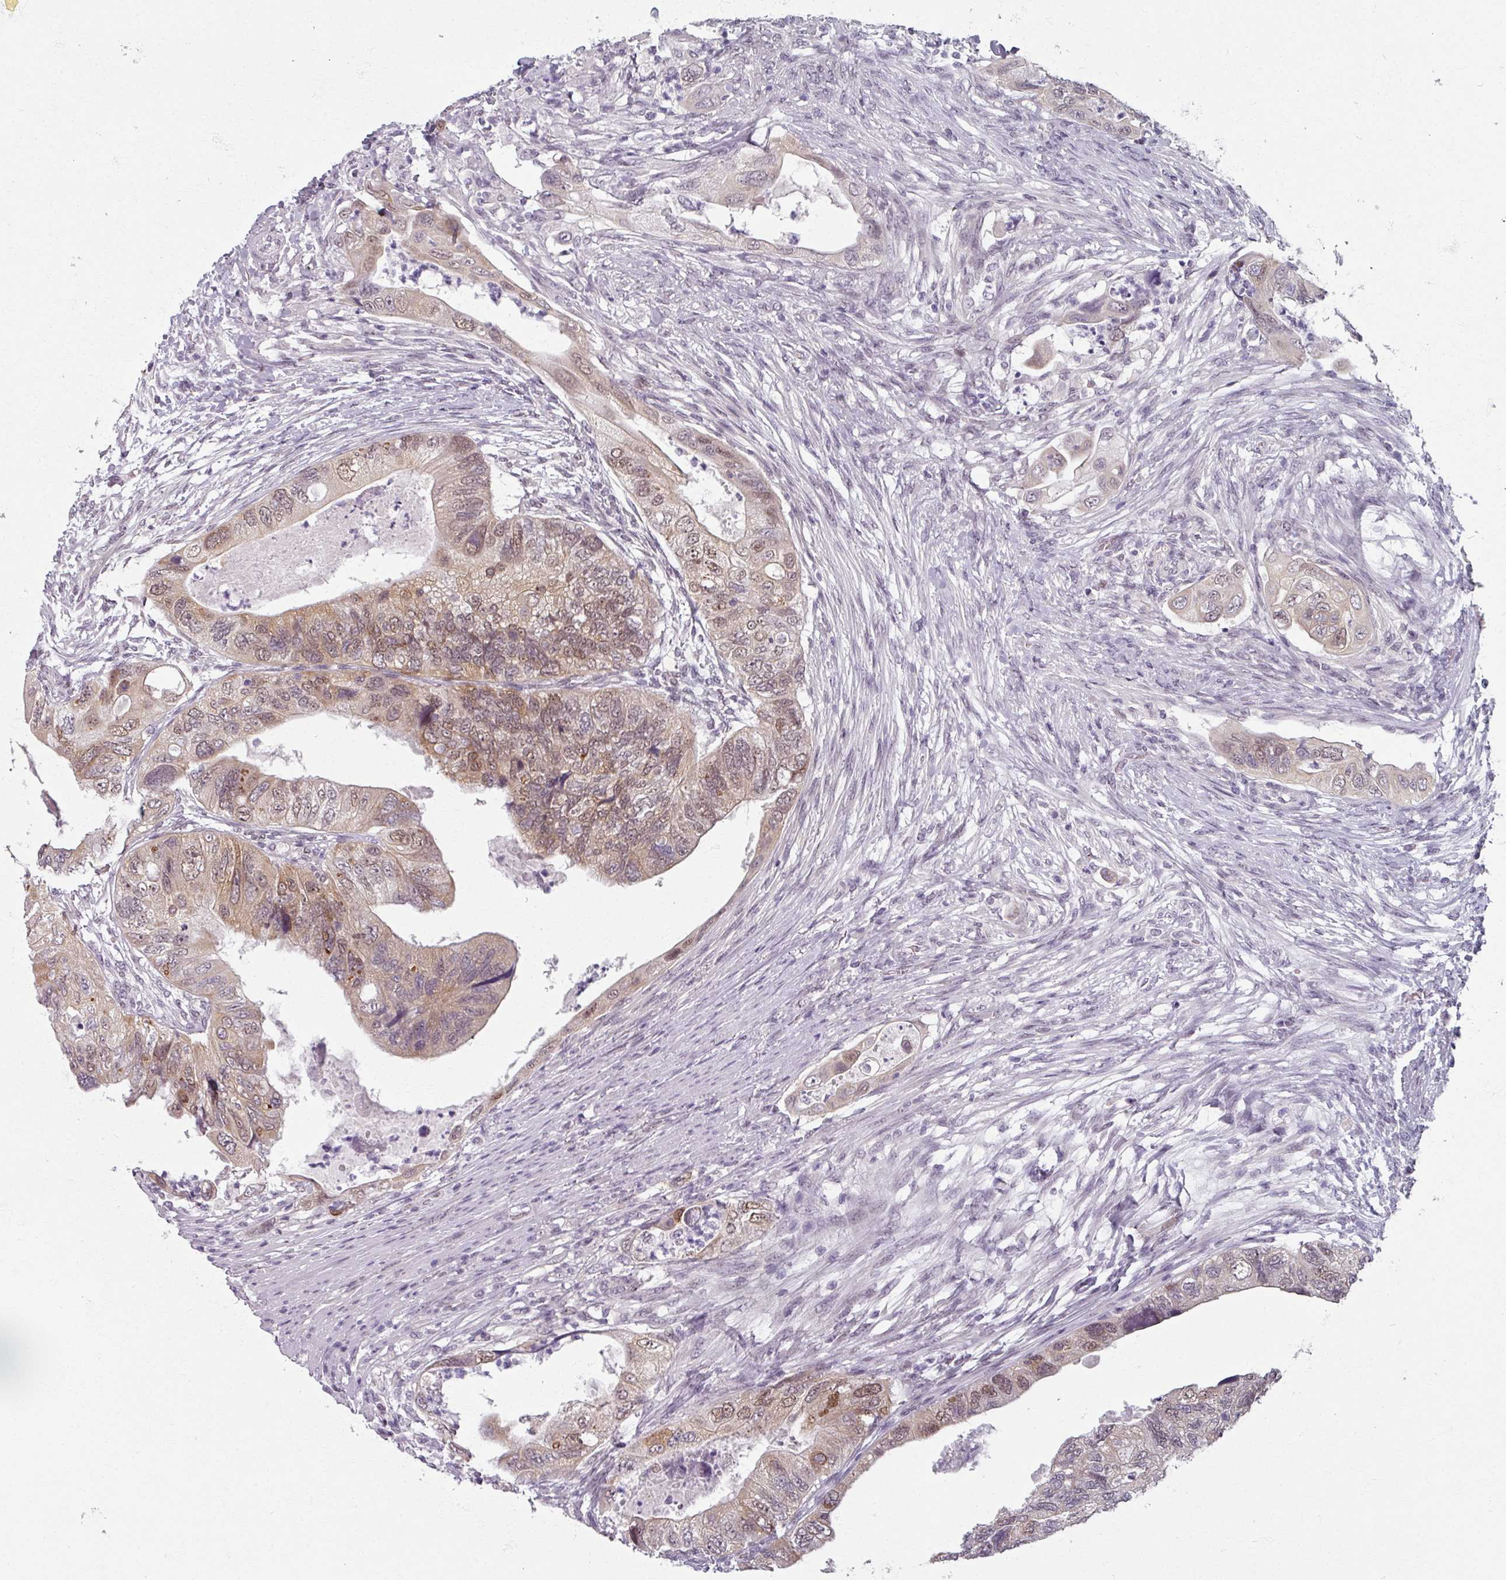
{"staining": {"intensity": "moderate", "quantity": ">75%", "location": "cytoplasmic/membranous,nuclear"}, "tissue": "colorectal cancer", "cell_type": "Tumor cells", "image_type": "cancer", "snomed": [{"axis": "morphology", "description": "Adenocarcinoma, NOS"}, {"axis": "topography", "description": "Rectum"}], "caption": "Colorectal adenocarcinoma stained with DAB immunohistochemistry reveals medium levels of moderate cytoplasmic/membranous and nuclear staining in approximately >75% of tumor cells. (DAB (3,3'-diaminobenzidine) IHC, brown staining for protein, blue staining for nuclei).", "gene": "RIPOR3", "patient": {"sex": "male", "age": 63}}